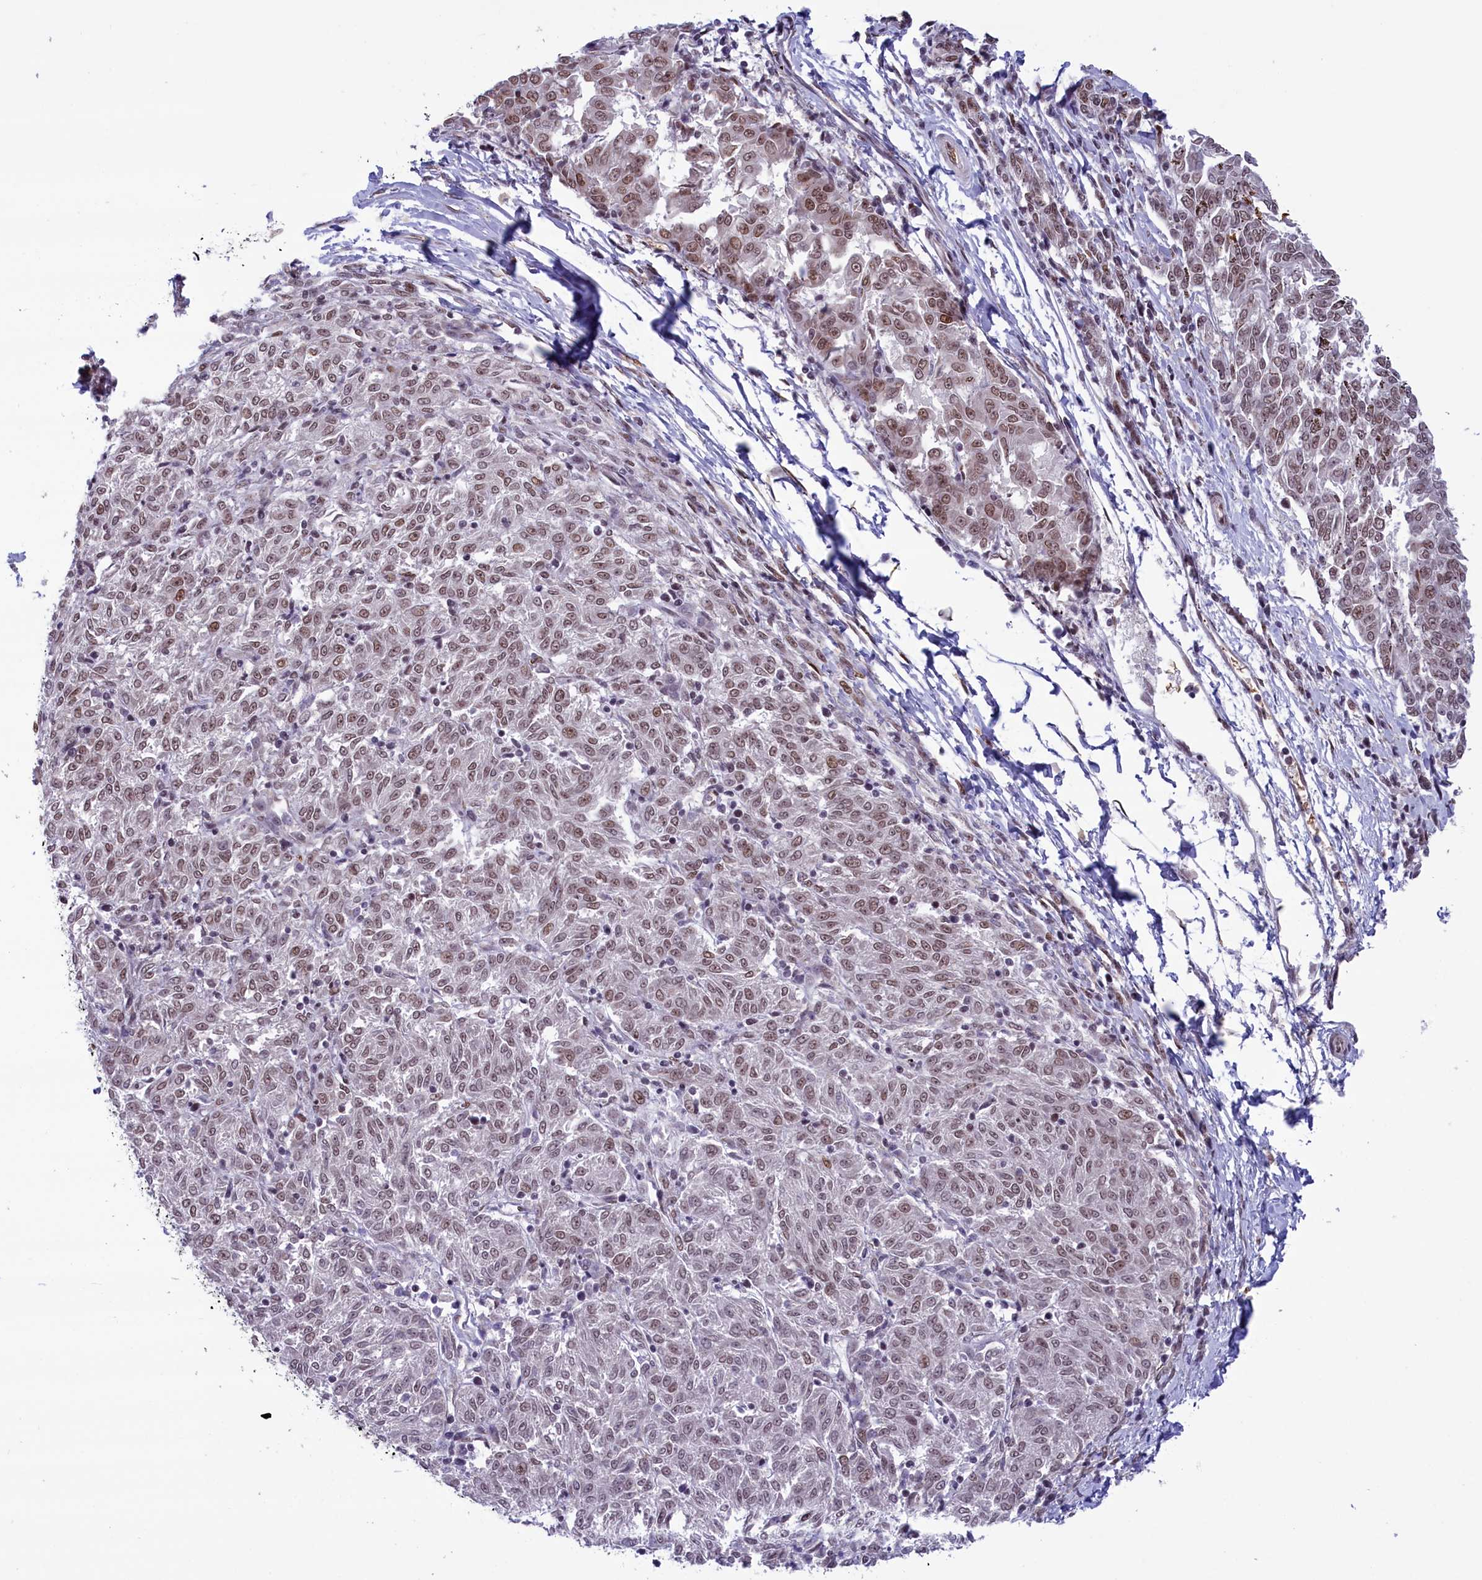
{"staining": {"intensity": "moderate", "quantity": "25%-75%", "location": "cytoplasmic/membranous,nuclear"}, "tissue": "melanoma", "cell_type": "Tumor cells", "image_type": "cancer", "snomed": [{"axis": "morphology", "description": "Malignant melanoma, NOS"}, {"axis": "topography", "description": "Skin"}], "caption": "The photomicrograph demonstrates a brown stain indicating the presence of a protein in the cytoplasmic/membranous and nuclear of tumor cells in malignant melanoma.", "gene": "MPHOSPH8", "patient": {"sex": "female", "age": 72}}